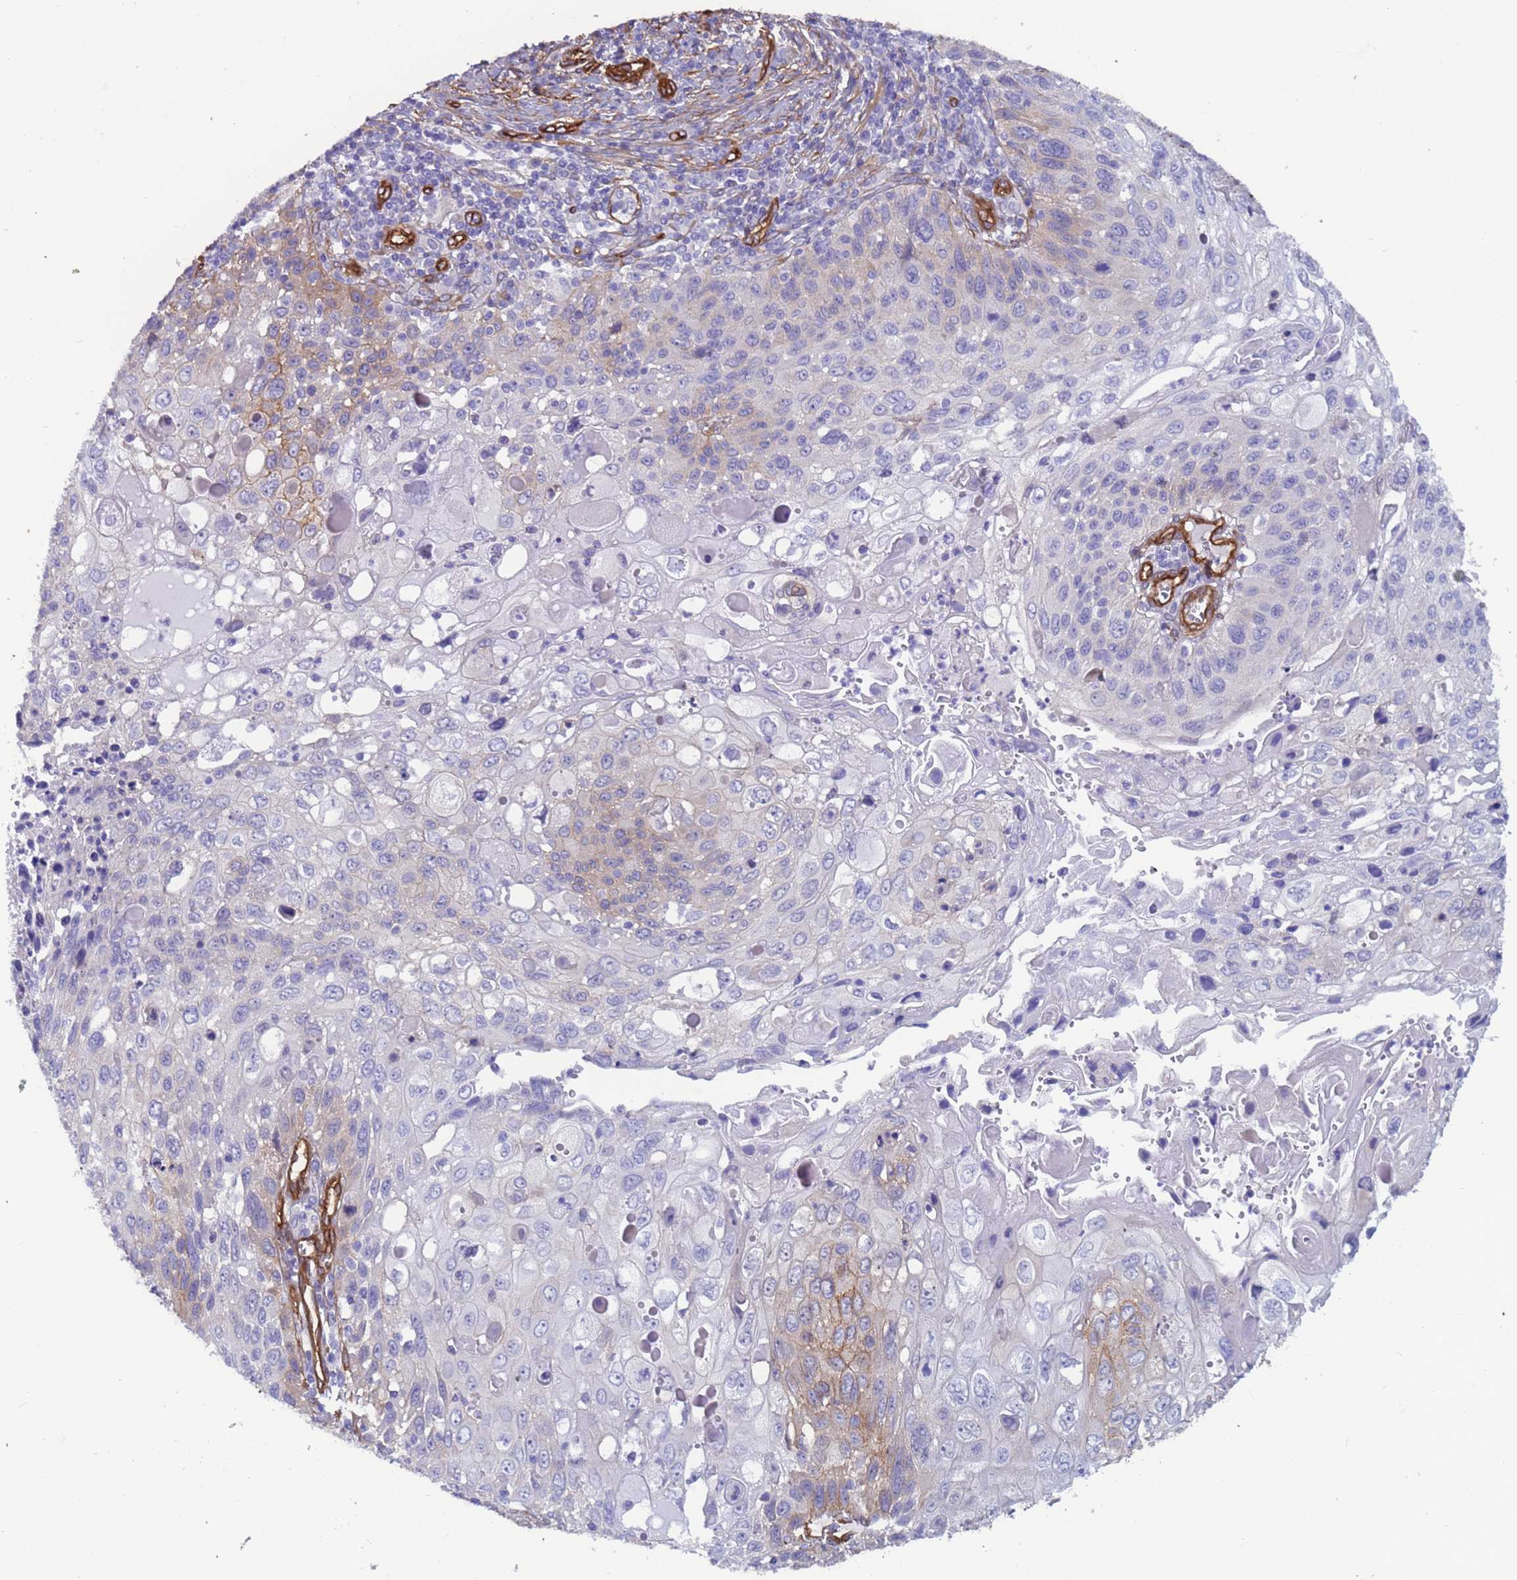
{"staining": {"intensity": "negative", "quantity": "none", "location": "none"}, "tissue": "cervical cancer", "cell_type": "Tumor cells", "image_type": "cancer", "snomed": [{"axis": "morphology", "description": "Squamous cell carcinoma, NOS"}, {"axis": "topography", "description": "Cervix"}], "caption": "This is an immunohistochemistry histopathology image of human cervical squamous cell carcinoma. There is no positivity in tumor cells.", "gene": "EHD2", "patient": {"sex": "female", "age": 70}}